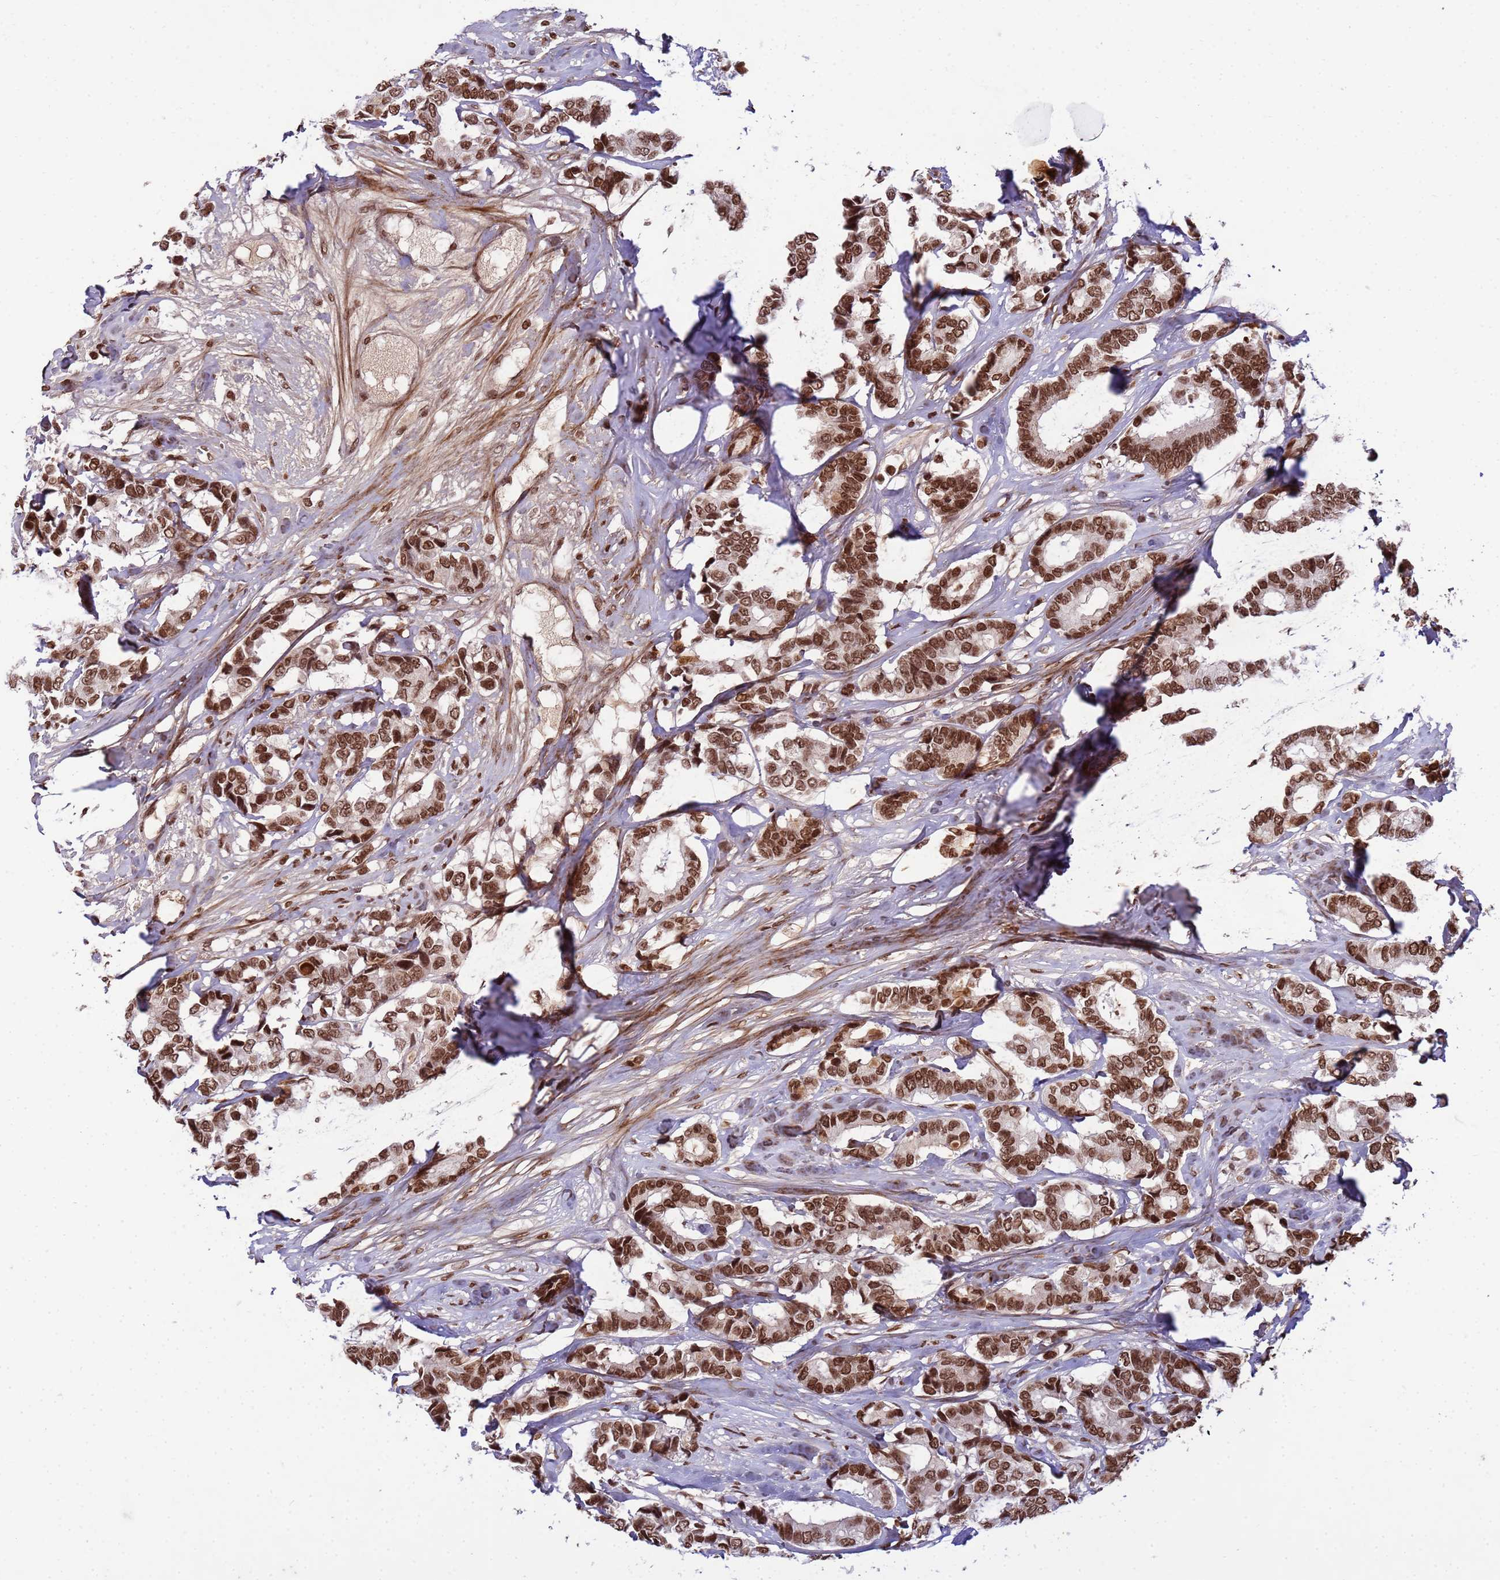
{"staining": {"intensity": "strong", "quantity": ">75%", "location": "nuclear"}, "tissue": "breast cancer", "cell_type": "Tumor cells", "image_type": "cancer", "snomed": [{"axis": "morphology", "description": "Normal tissue, NOS"}, {"axis": "morphology", "description": "Duct carcinoma"}, {"axis": "topography", "description": "Breast"}], "caption": "This is a photomicrograph of immunohistochemistry (IHC) staining of breast cancer, which shows strong expression in the nuclear of tumor cells.", "gene": "H3-3B", "patient": {"sex": "female", "age": 87}}